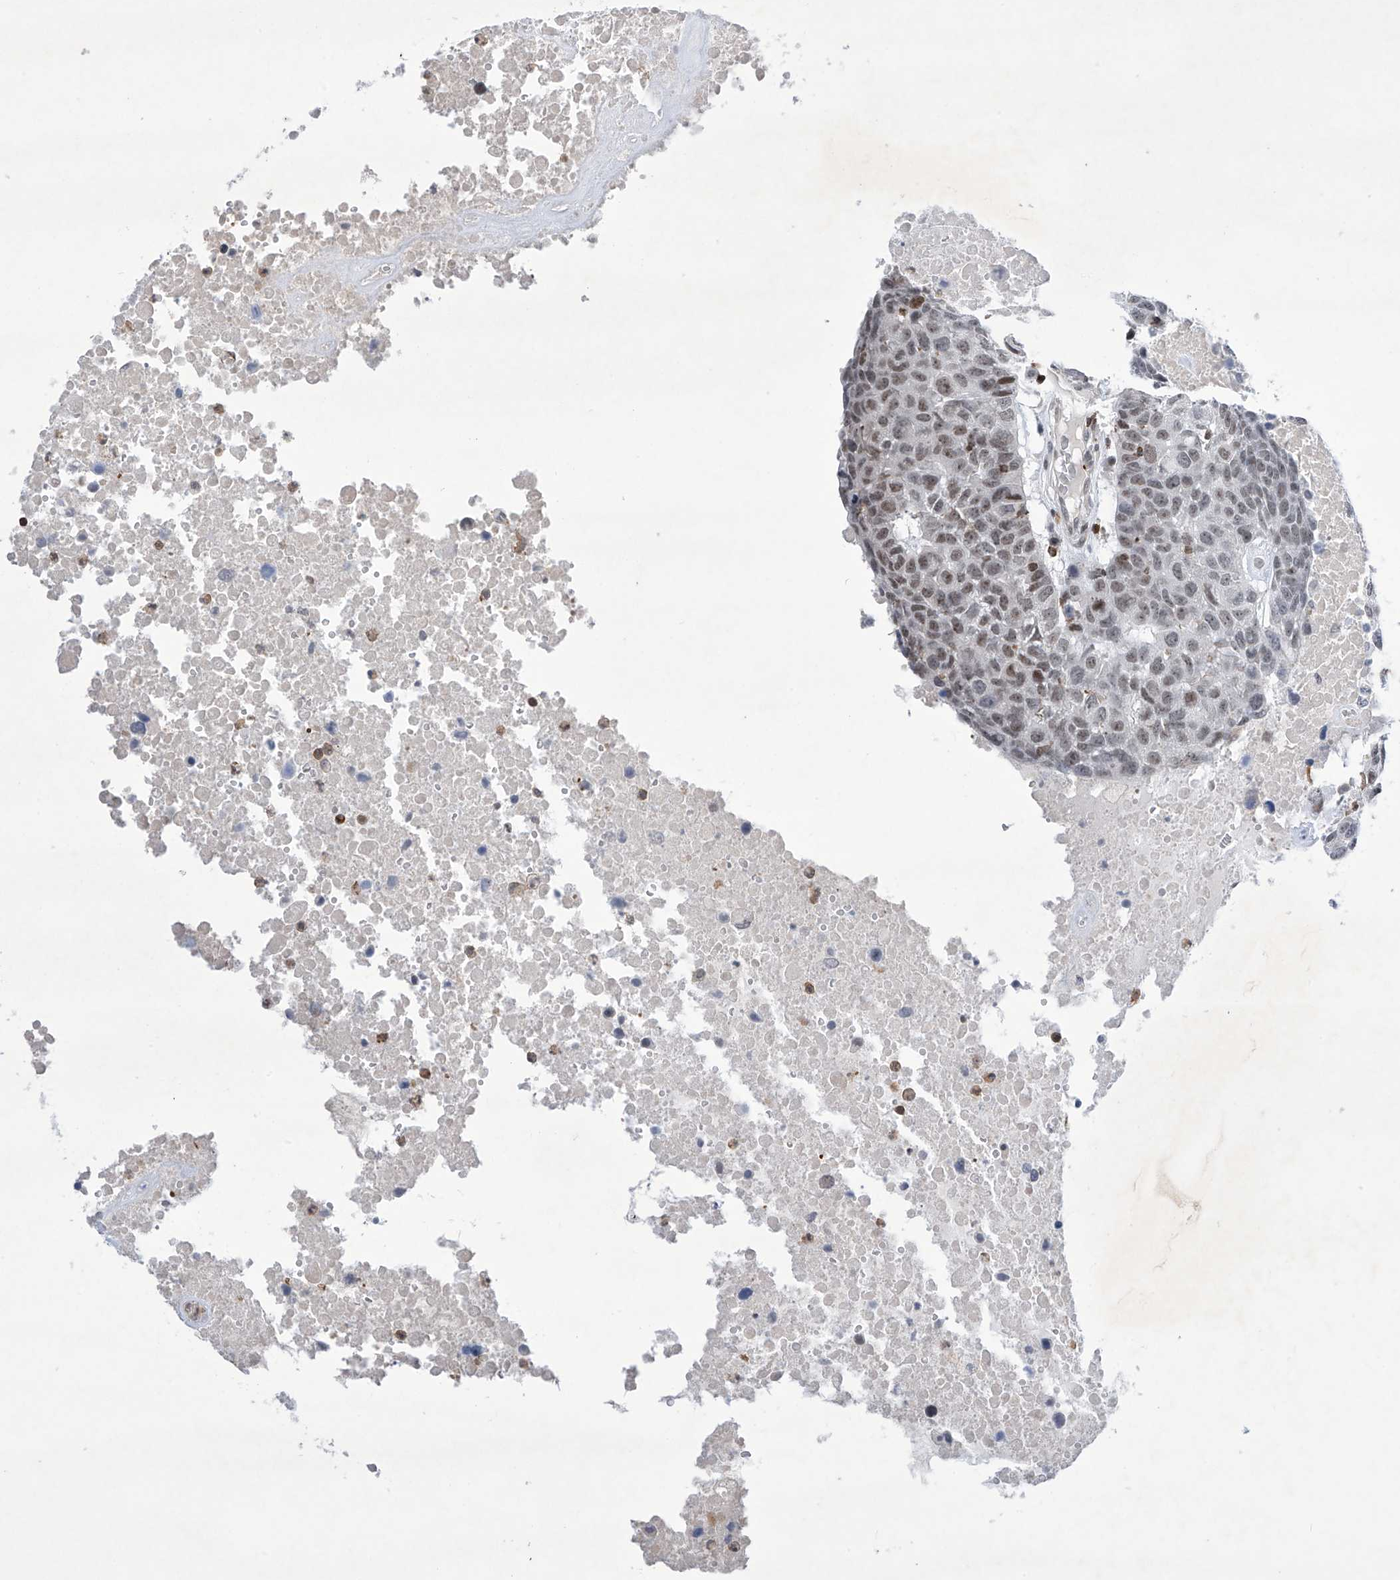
{"staining": {"intensity": "moderate", "quantity": "<25%", "location": "nuclear"}, "tissue": "head and neck cancer", "cell_type": "Tumor cells", "image_type": "cancer", "snomed": [{"axis": "morphology", "description": "Squamous cell carcinoma, NOS"}, {"axis": "topography", "description": "Head-Neck"}], "caption": "Brown immunohistochemical staining in head and neck cancer (squamous cell carcinoma) reveals moderate nuclear expression in about <25% of tumor cells.", "gene": "MSL3", "patient": {"sex": "male", "age": 66}}